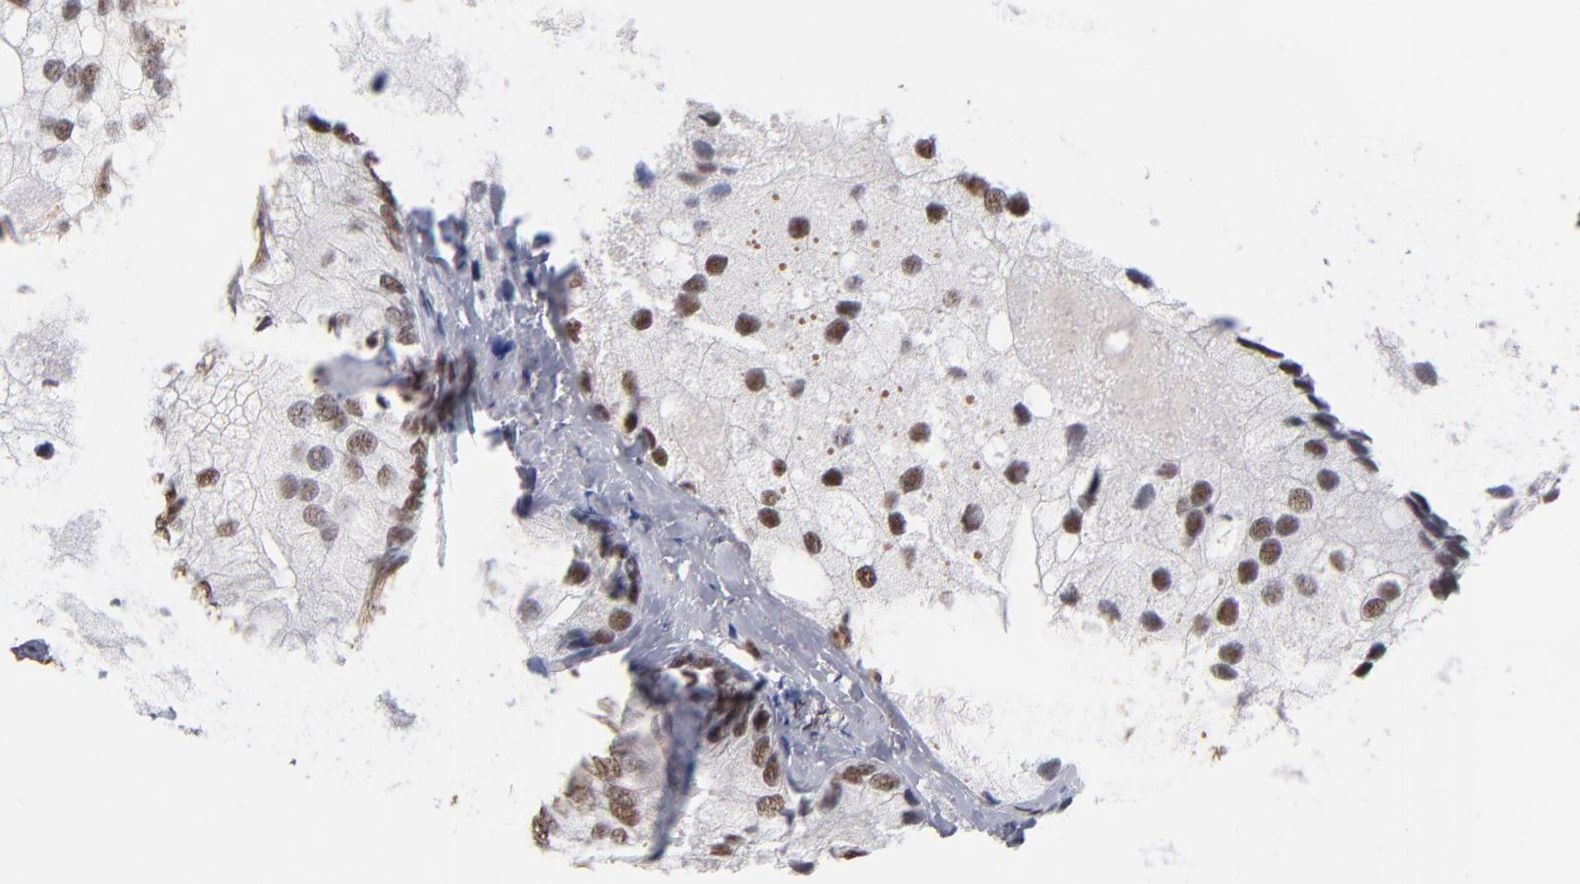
{"staining": {"intensity": "strong", "quantity": ">75%", "location": "nuclear"}, "tissue": "prostate cancer", "cell_type": "Tumor cells", "image_type": "cancer", "snomed": [{"axis": "morphology", "description": "Adenocarcinoma, Low grade"}, {"axis": "topography", "description": "Prostate"}], "caption": "IHC histopathology image of neoplastic tissue: prostate cancer (adenocarcinoma (low-grade)) stained using immunohistochemistry shows high levels of strong protein expression localized specifically in the nuclear of tumor cells, appearing as a nuclear brown color.", "gene": "MN1", "patient": {"sex": "male", "age": 69}}